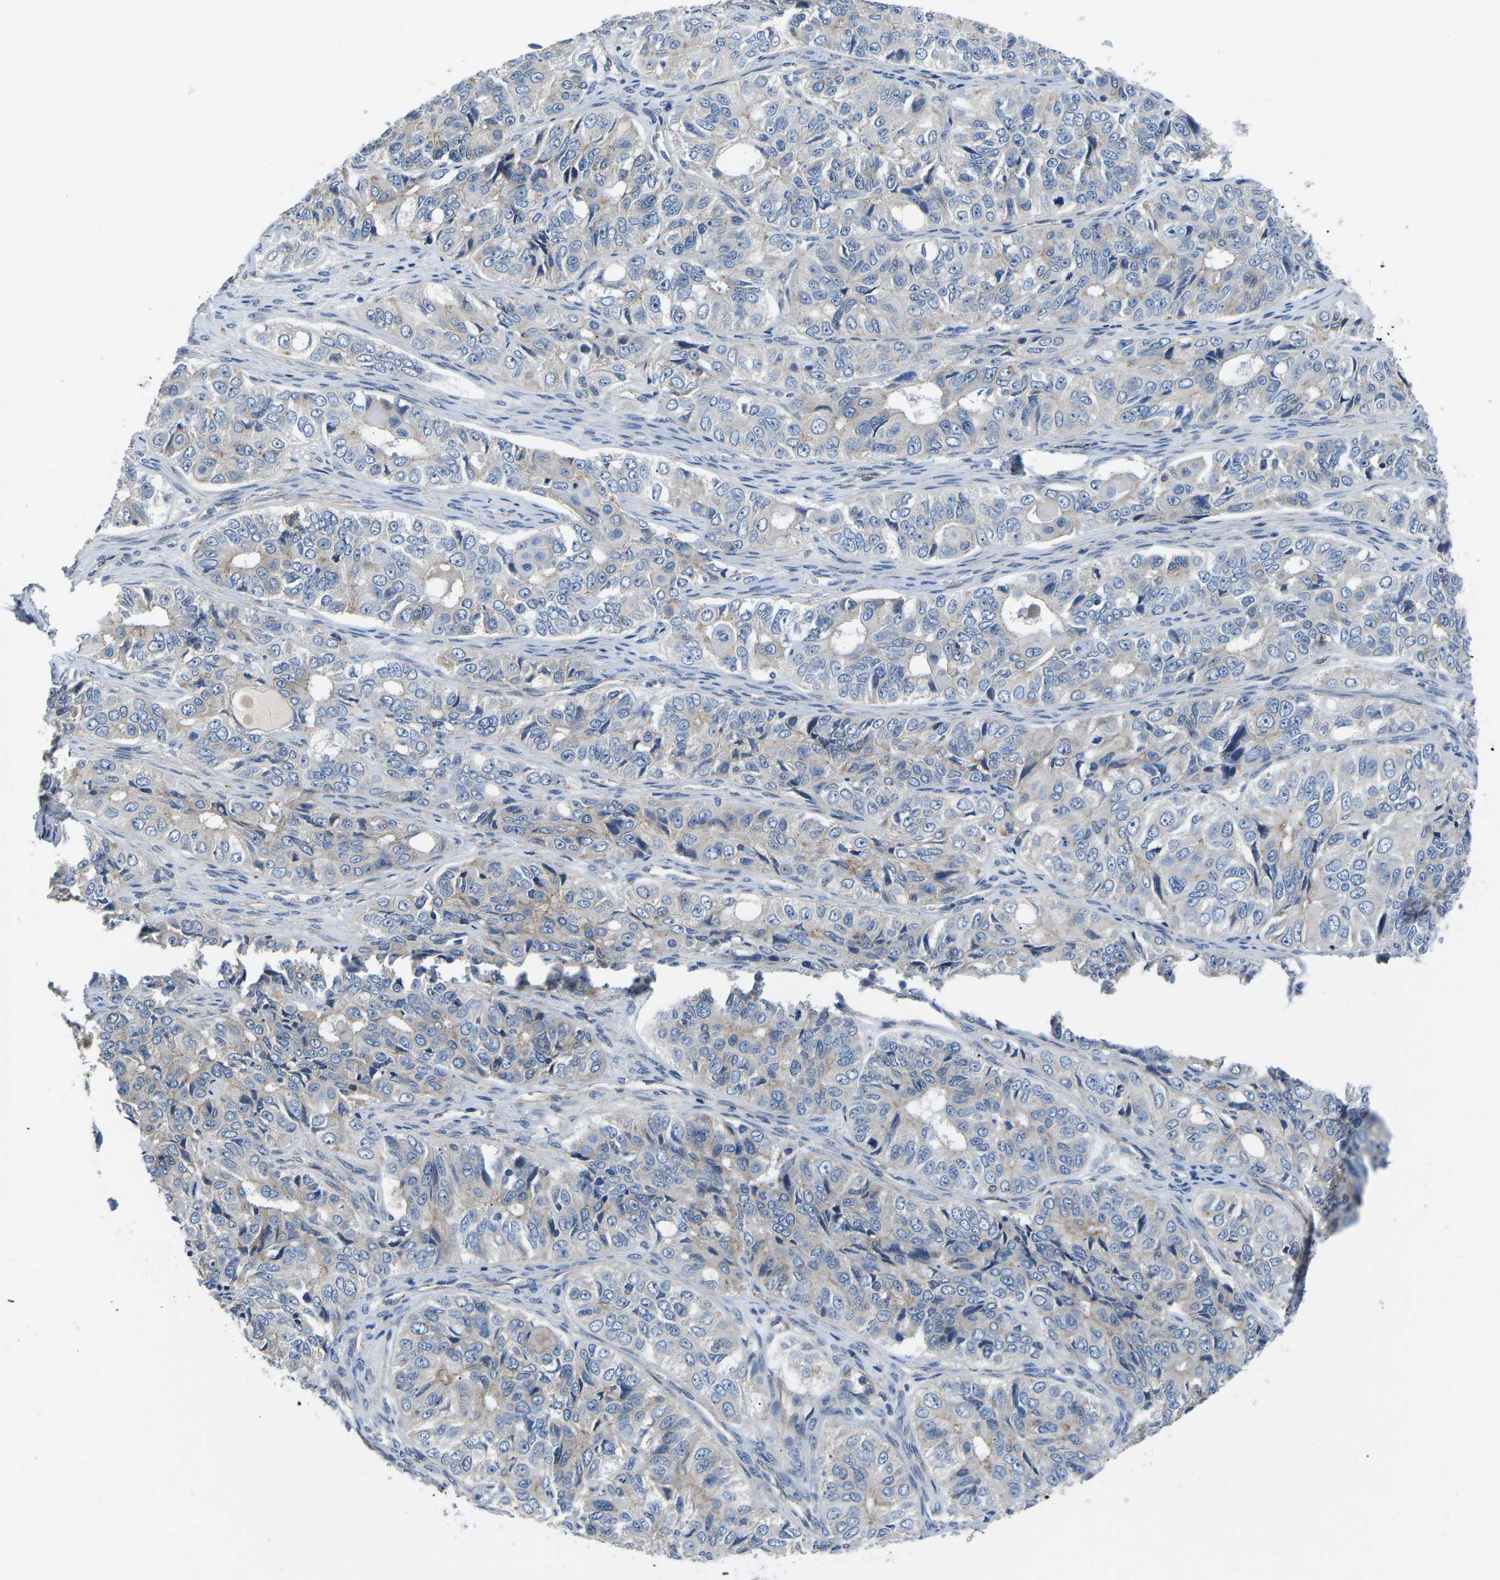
{"staining": {"intensity": "weak", "quantity": "<25%", "location": "cytoplasmic/membranous"}, "tissue": "ovarian cancer", "cell_type": "Tumor cells", "image_type": "cancer", "snomed": [{"axis": "morphology", "description": "Carcinoma, endometroid"}, {"axis": "topography", "description": "Ovary"}], "caption": "Immunohistochemistry image of neoplastic tissue: ovarian endometroid carcinoma stained with DAB exhibits no significant protein expression in tumor cells.", "gene": "CTNND1", "patient": {"sex": "female", "age": 51}}